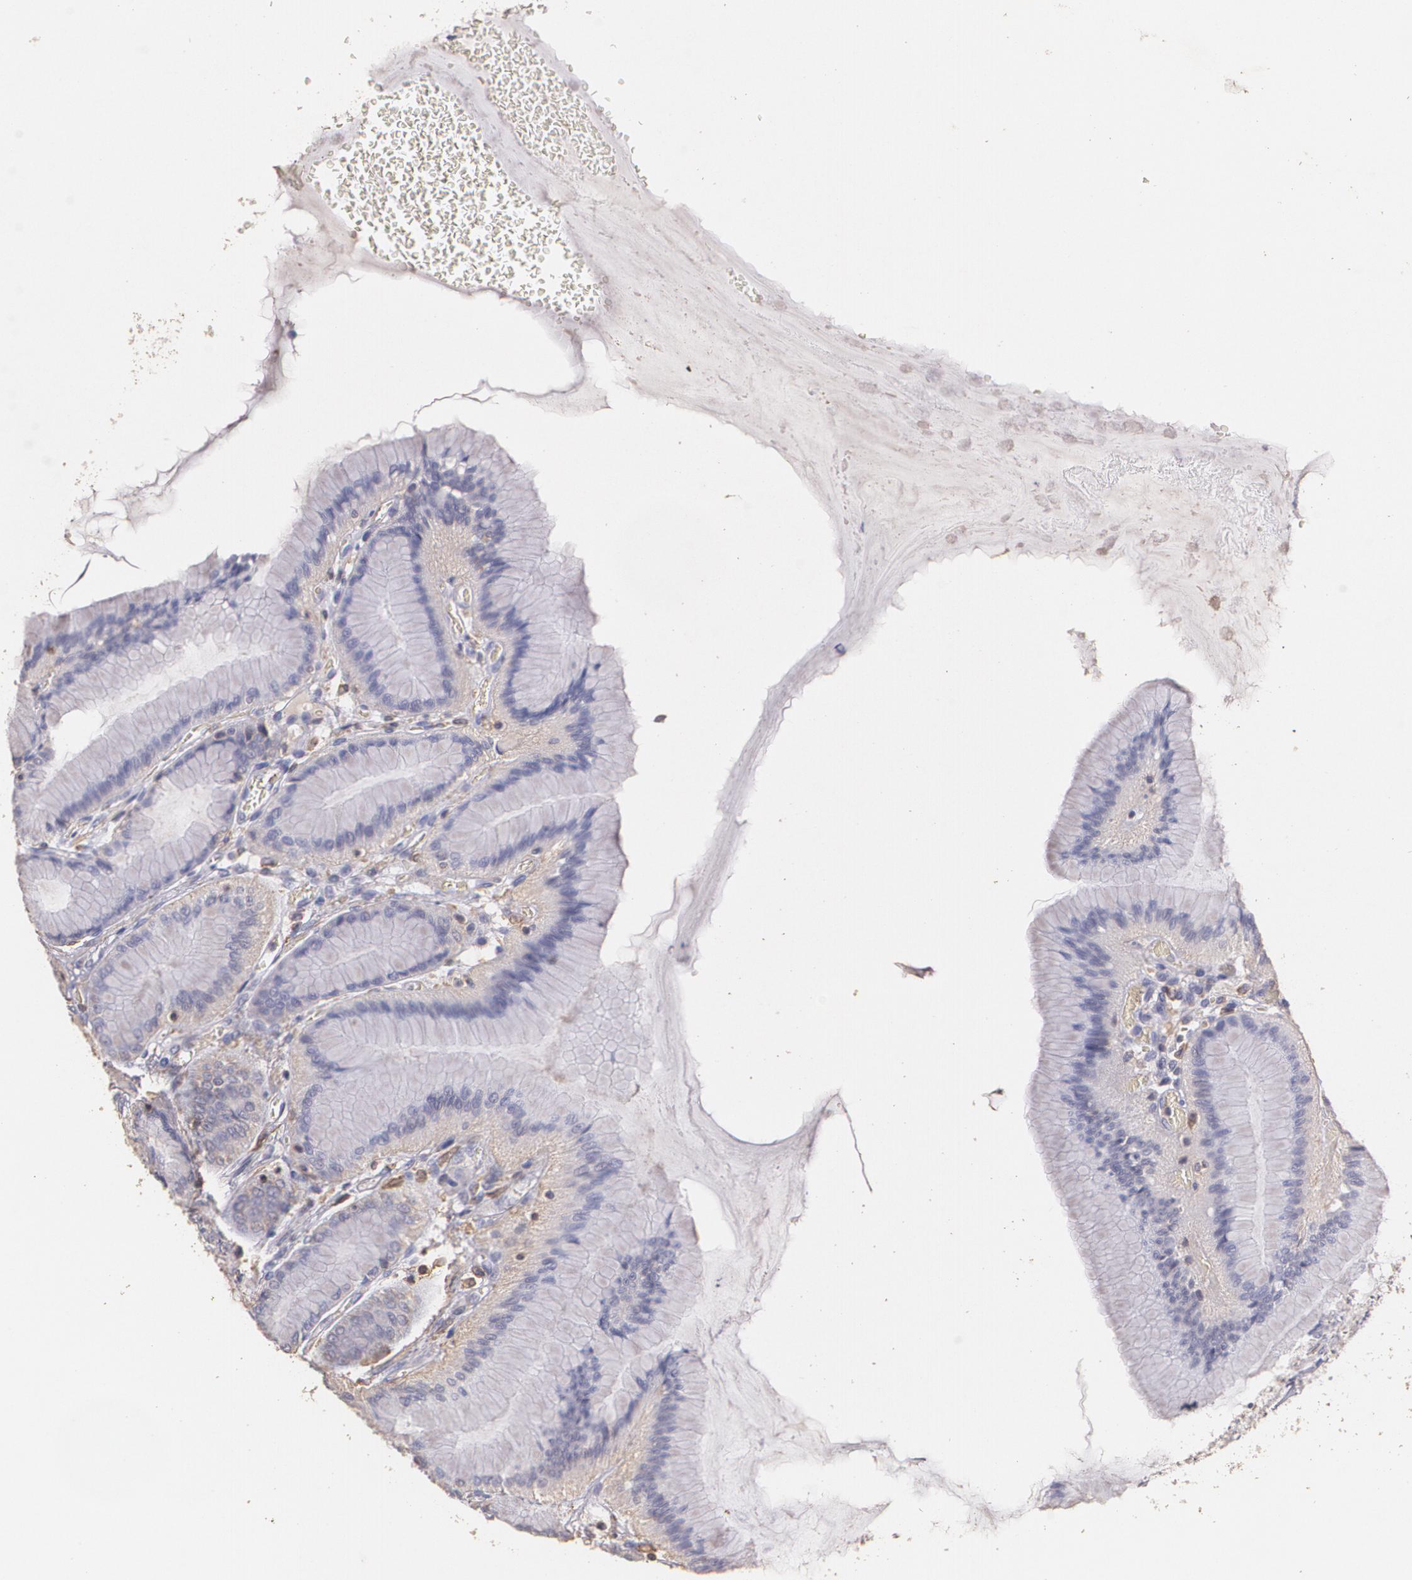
{"staining": {"intensity": "moderate", "quantity": "25%-75%", "location": "cytoplasmic/membranous"}, "tissue": "stomach", "cell_type": "Glandular cells", "image_type": "normal", "snomed": [{"axis": "morphology", "description": "Normal tissue, NOS"}, {"axis": "morphology", "description": "Adenocarcinoma, NOS"}, {"axis": "topography", "description": "Stomach"}, {"axis": "topography", "description": "Stomach, lower"}], "caption": "A histopathology image showing moderate cytoplasmic/membranous positivity in about 25%-75% of glandular cells in unremarkable stomach, as visualized by brown immunohistochemical staining.", "gene": "TGFBR1", "patient": {"sex": "female", "age": 65}}